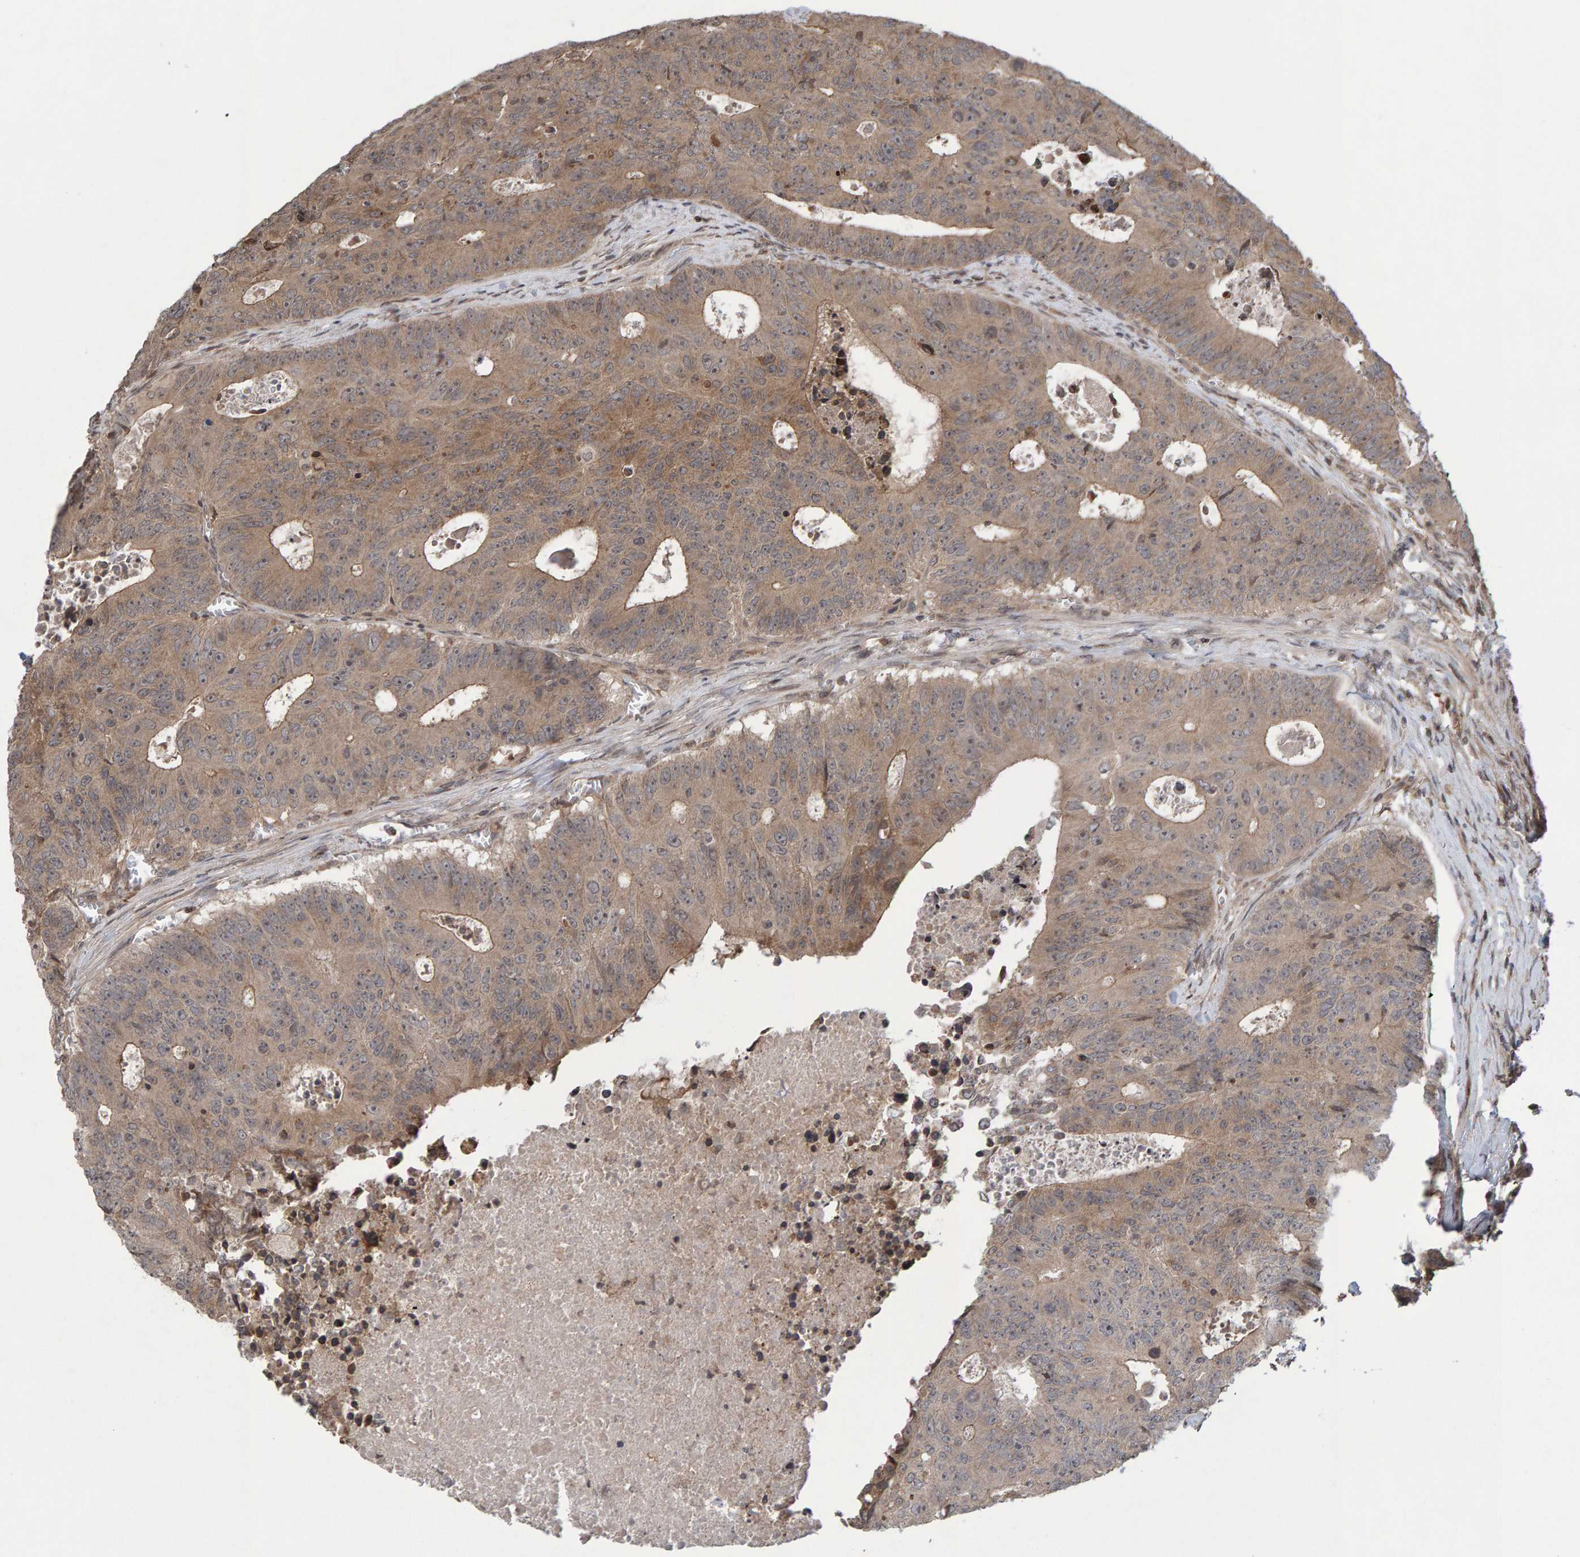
{"staining": {"intensity": "moderate", "quantity": ">75%", "location": "cytoplasmic/membranous"}, "tissue": "colorectal cancer", "cell_type": "Tumor cells", "image_type": "cancer", "snomed": [{"axis": "morphology", "description": "Adenocarcinoma, NOS"}, {"axis": "topography", "description": "Colon"}], "caption": "The photomicrograph demonstrates staining of adenocarcinoma (colorectal), revealing moderate cytoplasmic/membranous protein staining (brown color) within tumor cells.", "gene": "GAB2", "patient": {"sex": "male", "age": 87}}